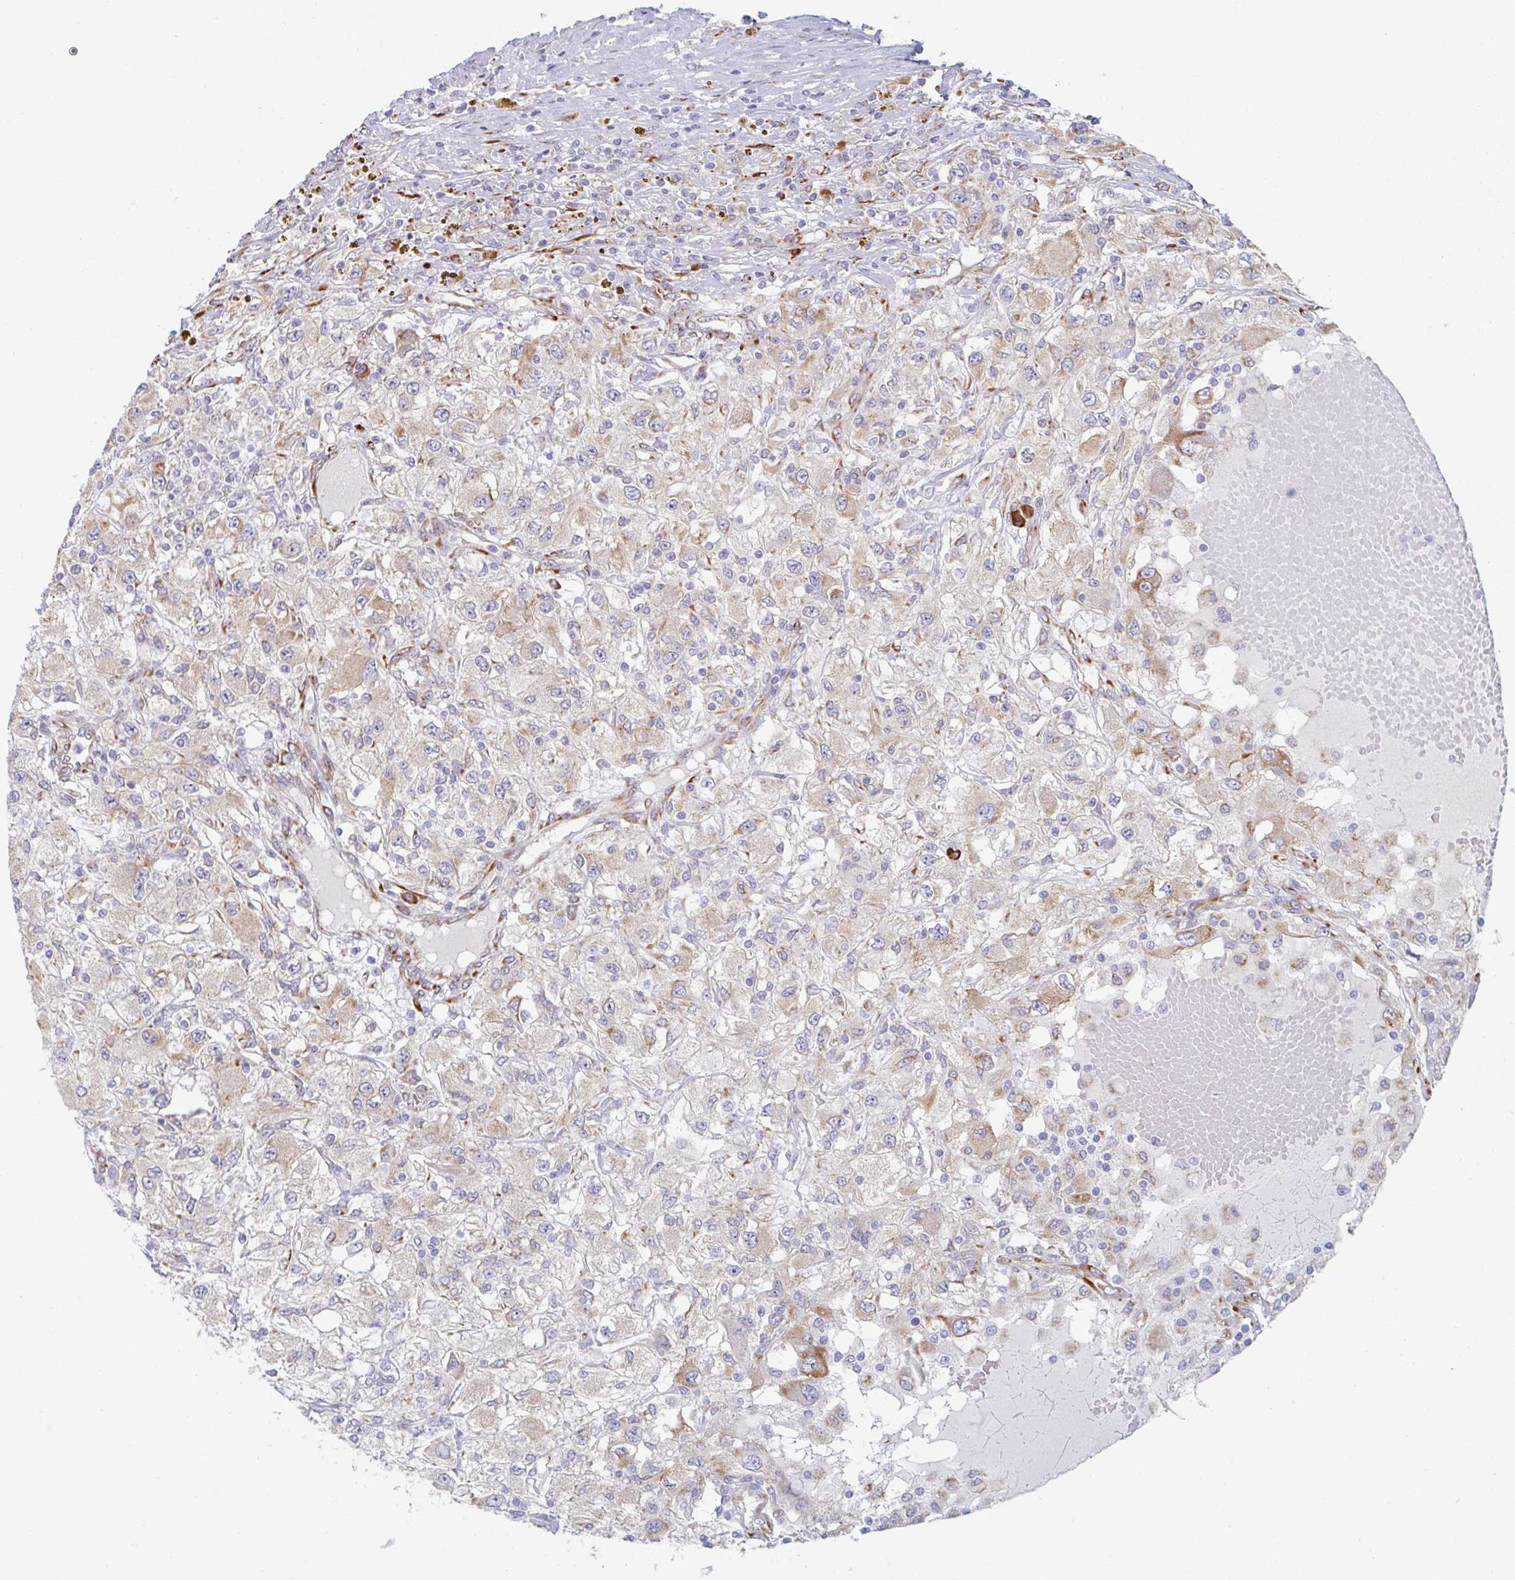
{"staining": {"intensity": "weak", "quantity": "<25%", "location": "cytoplasmic/membranous"}, "tissue": "renal cancer", "cell_type": "Tumor cells", "image_type": "cancer", "snomed": [{"axis": "morphology", "description": "Adenocarcinoma, NOS"}, {"axis": "topography", "description": "Kidney"}], "caption": "An immunohistochemistry (IHC) photomicrograph of renal cancer (adenocarcinoma) is shown. There is no staining in tumor cells of renal cancer (adenocarcinoma).", "gene": "TRAPPC10", "patient": {"sex": "female", "age": 67}}